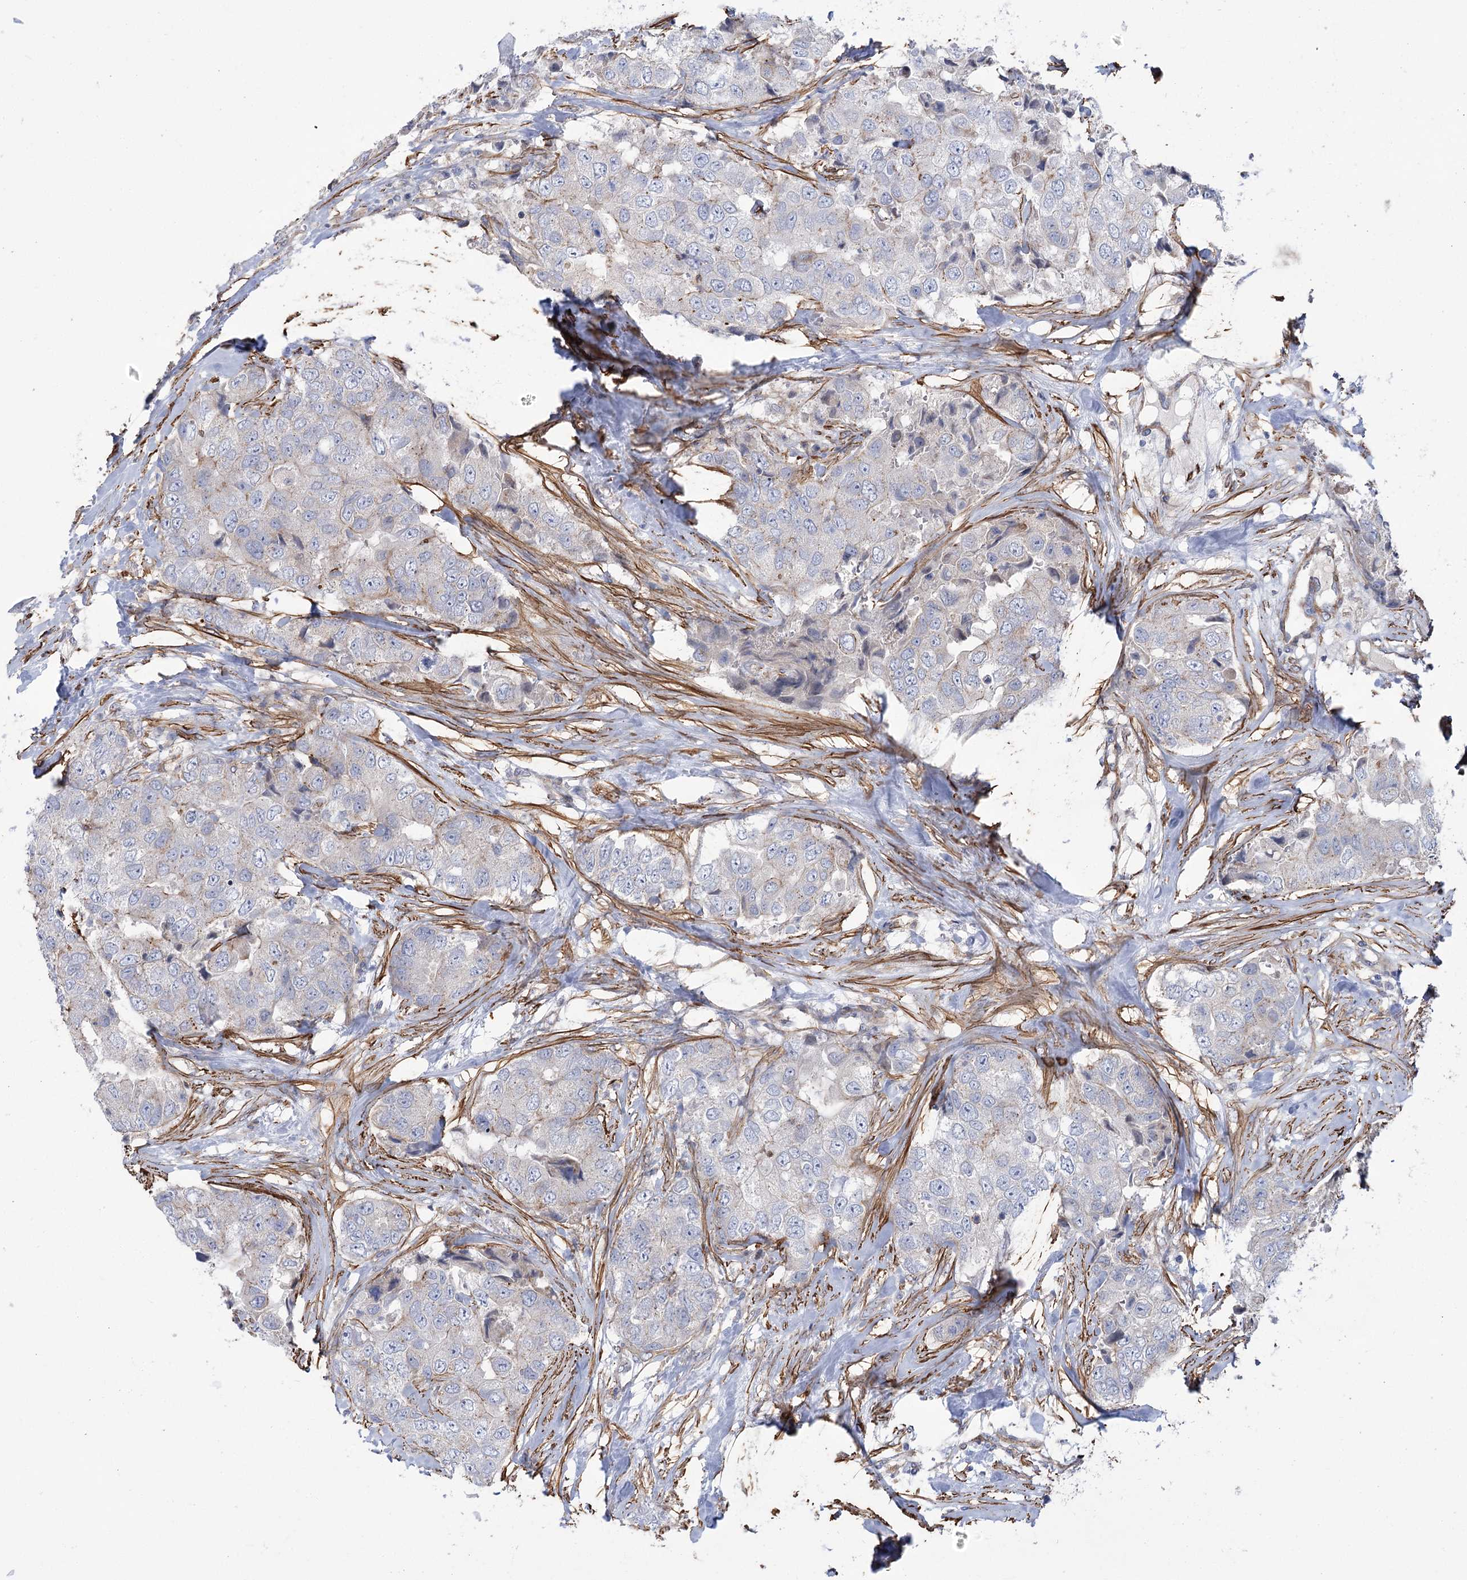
{"staining": {"intensity": "negative", "quantity": "none", "location": "none"}, "tissue": "breast cancer", "cell_type": "Tumor cells", "image_type": "cancer", "snomed": [{"axis": "morphology", "description": "Duct carcinoma"}, {"axis": "topography", "description": "Breast"}], "caption": "Immunohistochemical staining of breast infiltrating ductal carcinoma reveals no significant expression in tumor cells.", "gene": "WASHC3", "patient": {"sex": "female", "age": 62}}